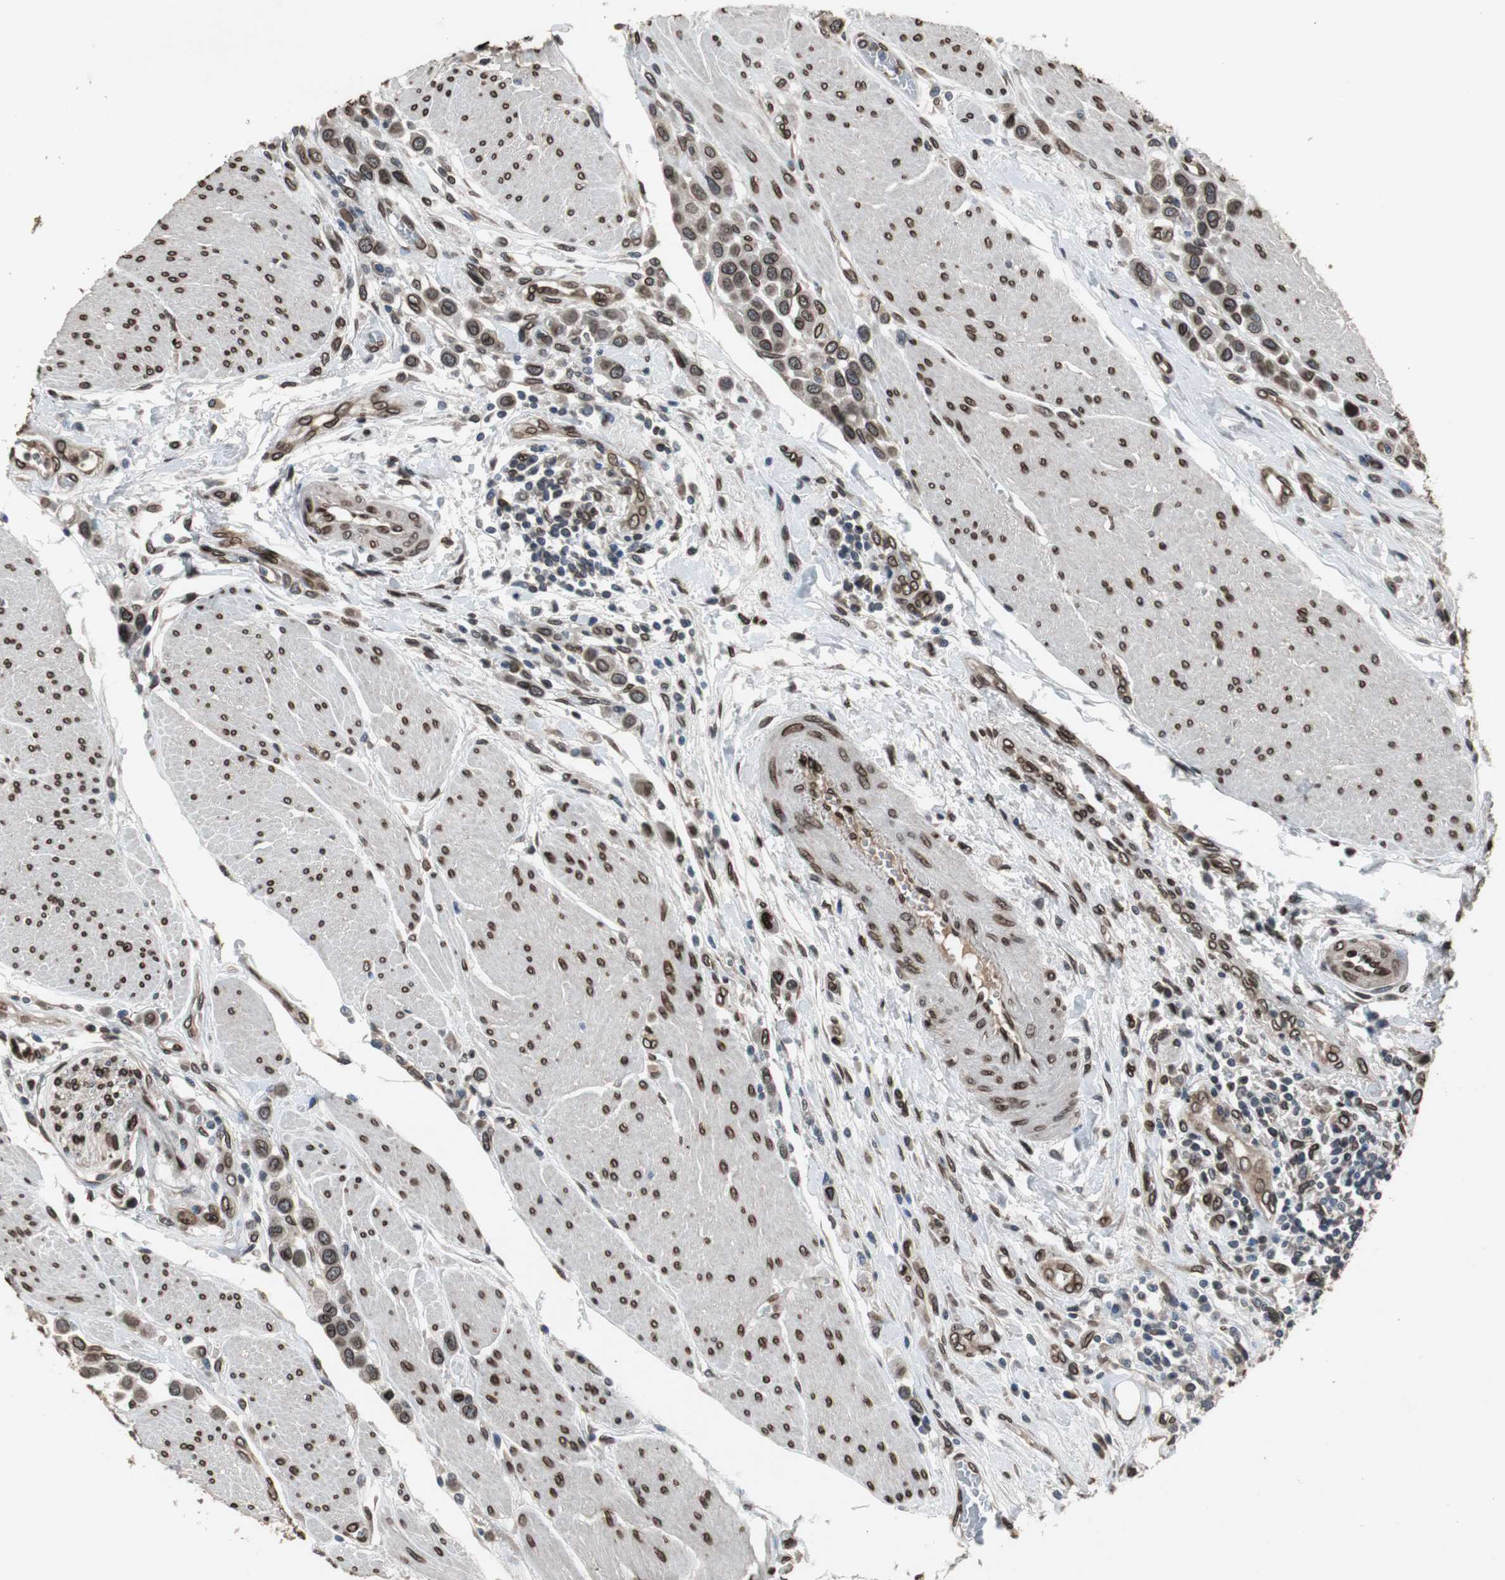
{"staining": {"intensity": "strong", "quantity": ">75%", "location": "cytoplasmic/membranous,nuclear"}, "tissue": "urothelial cancer", "cell_type": "Tumor cells", "image_type": "cancer", "snomed": [{"axis": "morphology", "description": "Urothelial carcinoma, High grade"}, {"axis": "topography", "description": "Urinary bladder"}], "caption": "DAB (3,3'-diaminobenzidine) immunohistochemical staining of human urothelial cancer reveals strong cytoplasmic/membranous and nuclear protein expression in approximately >75% of tumor cells.", "gene": "LMNA", "patient": {"sex": "male", "age": 50}}